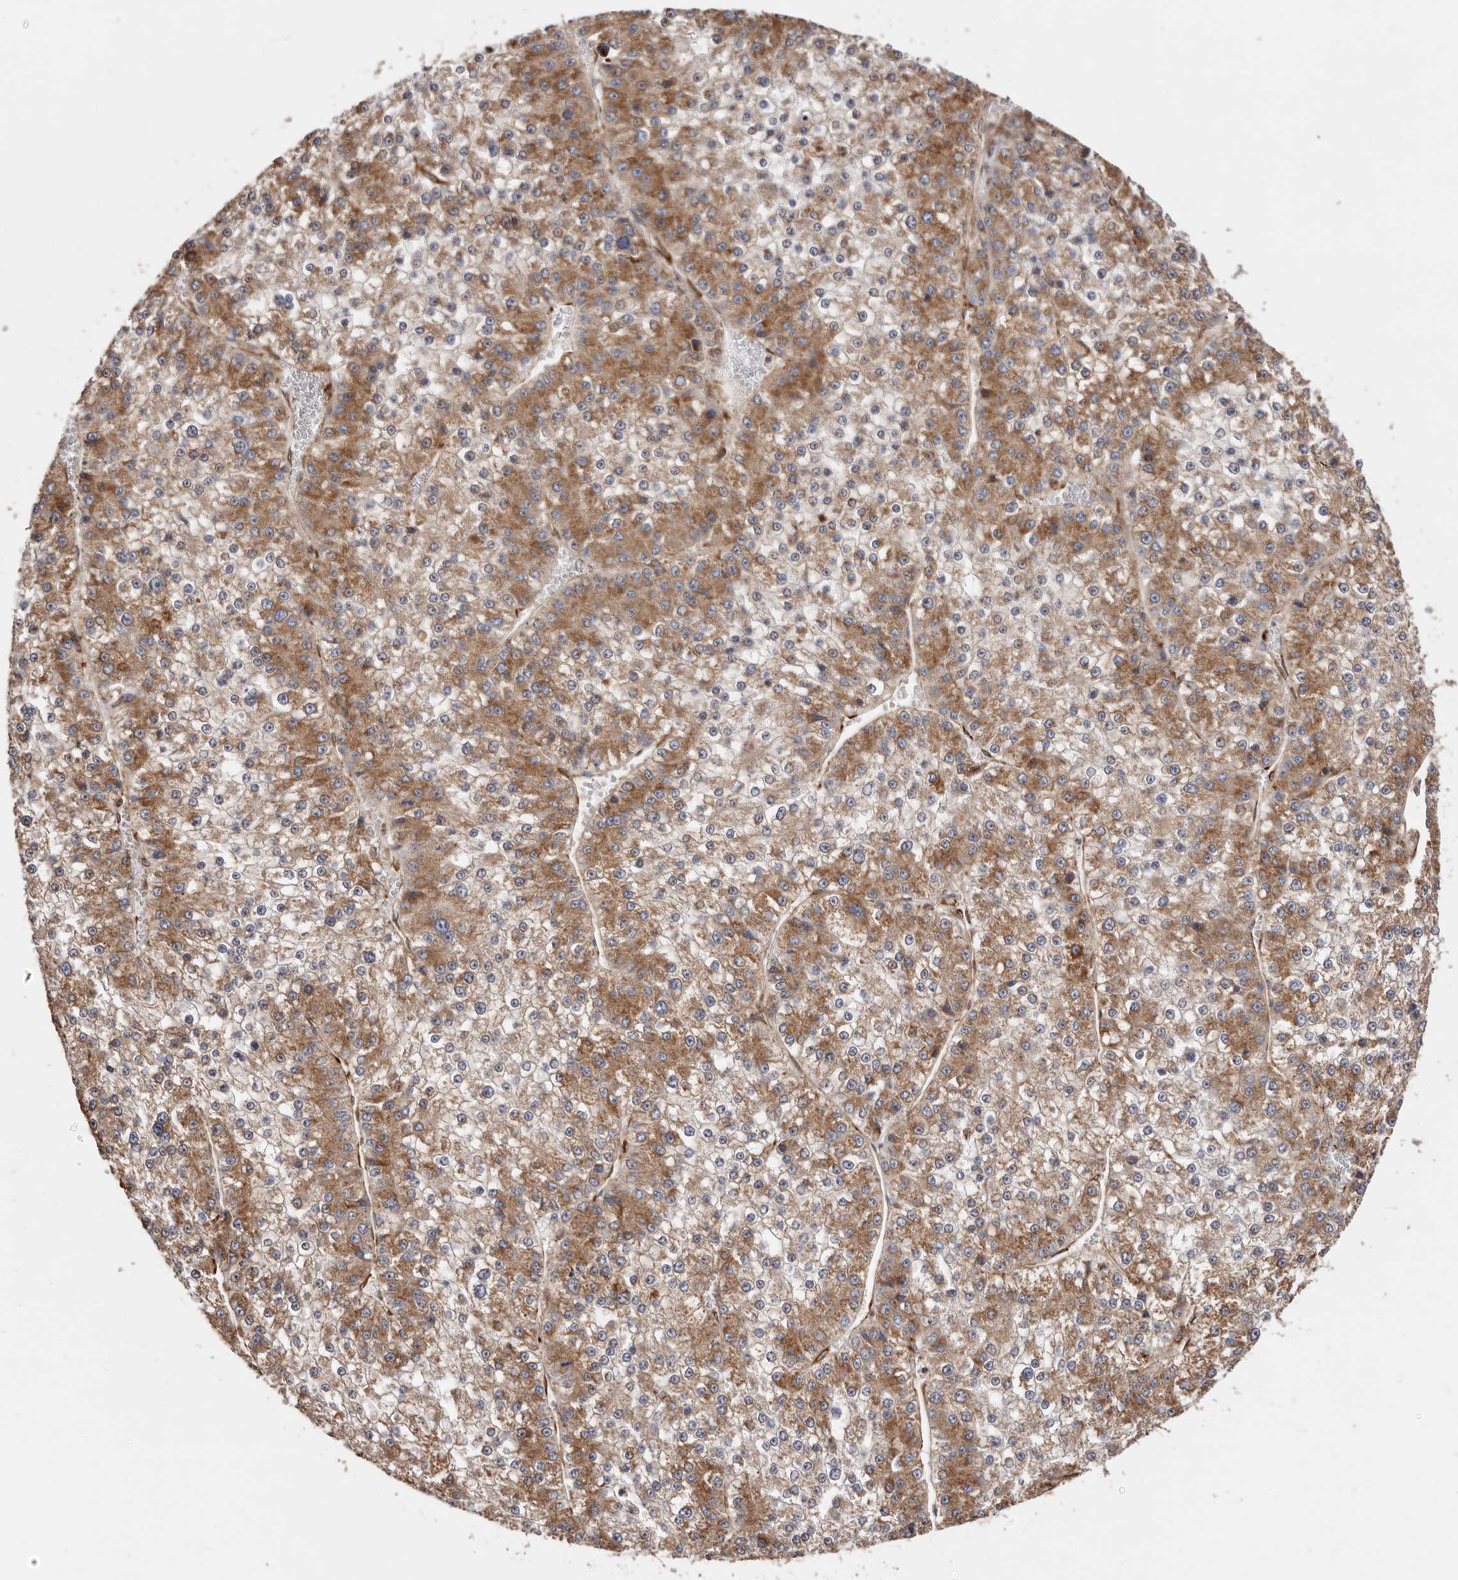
{"staining": {"intensity": "moderate", "quantity": "25%-75%", "location": "cytoplasmic/membranous"}, "tissue": "liver cancer", "cell_type": "Tumor cells", "image_type": "cancer", "snomed": [{"axis": "morphology", "description": "Carcinoma, Hepatocellular, NOS"}, {"axis": "topography", "description": "Liver"}], "caption": "Moderate cytoplasmic/membranous staining for a protein is appreciated in about 25%-75% of tumor cells of hepatocellular carcinoma (liver) using immunohistochemistry.", "gene": "COQ8B", "patient": {"sex": "female", "age": 73}}